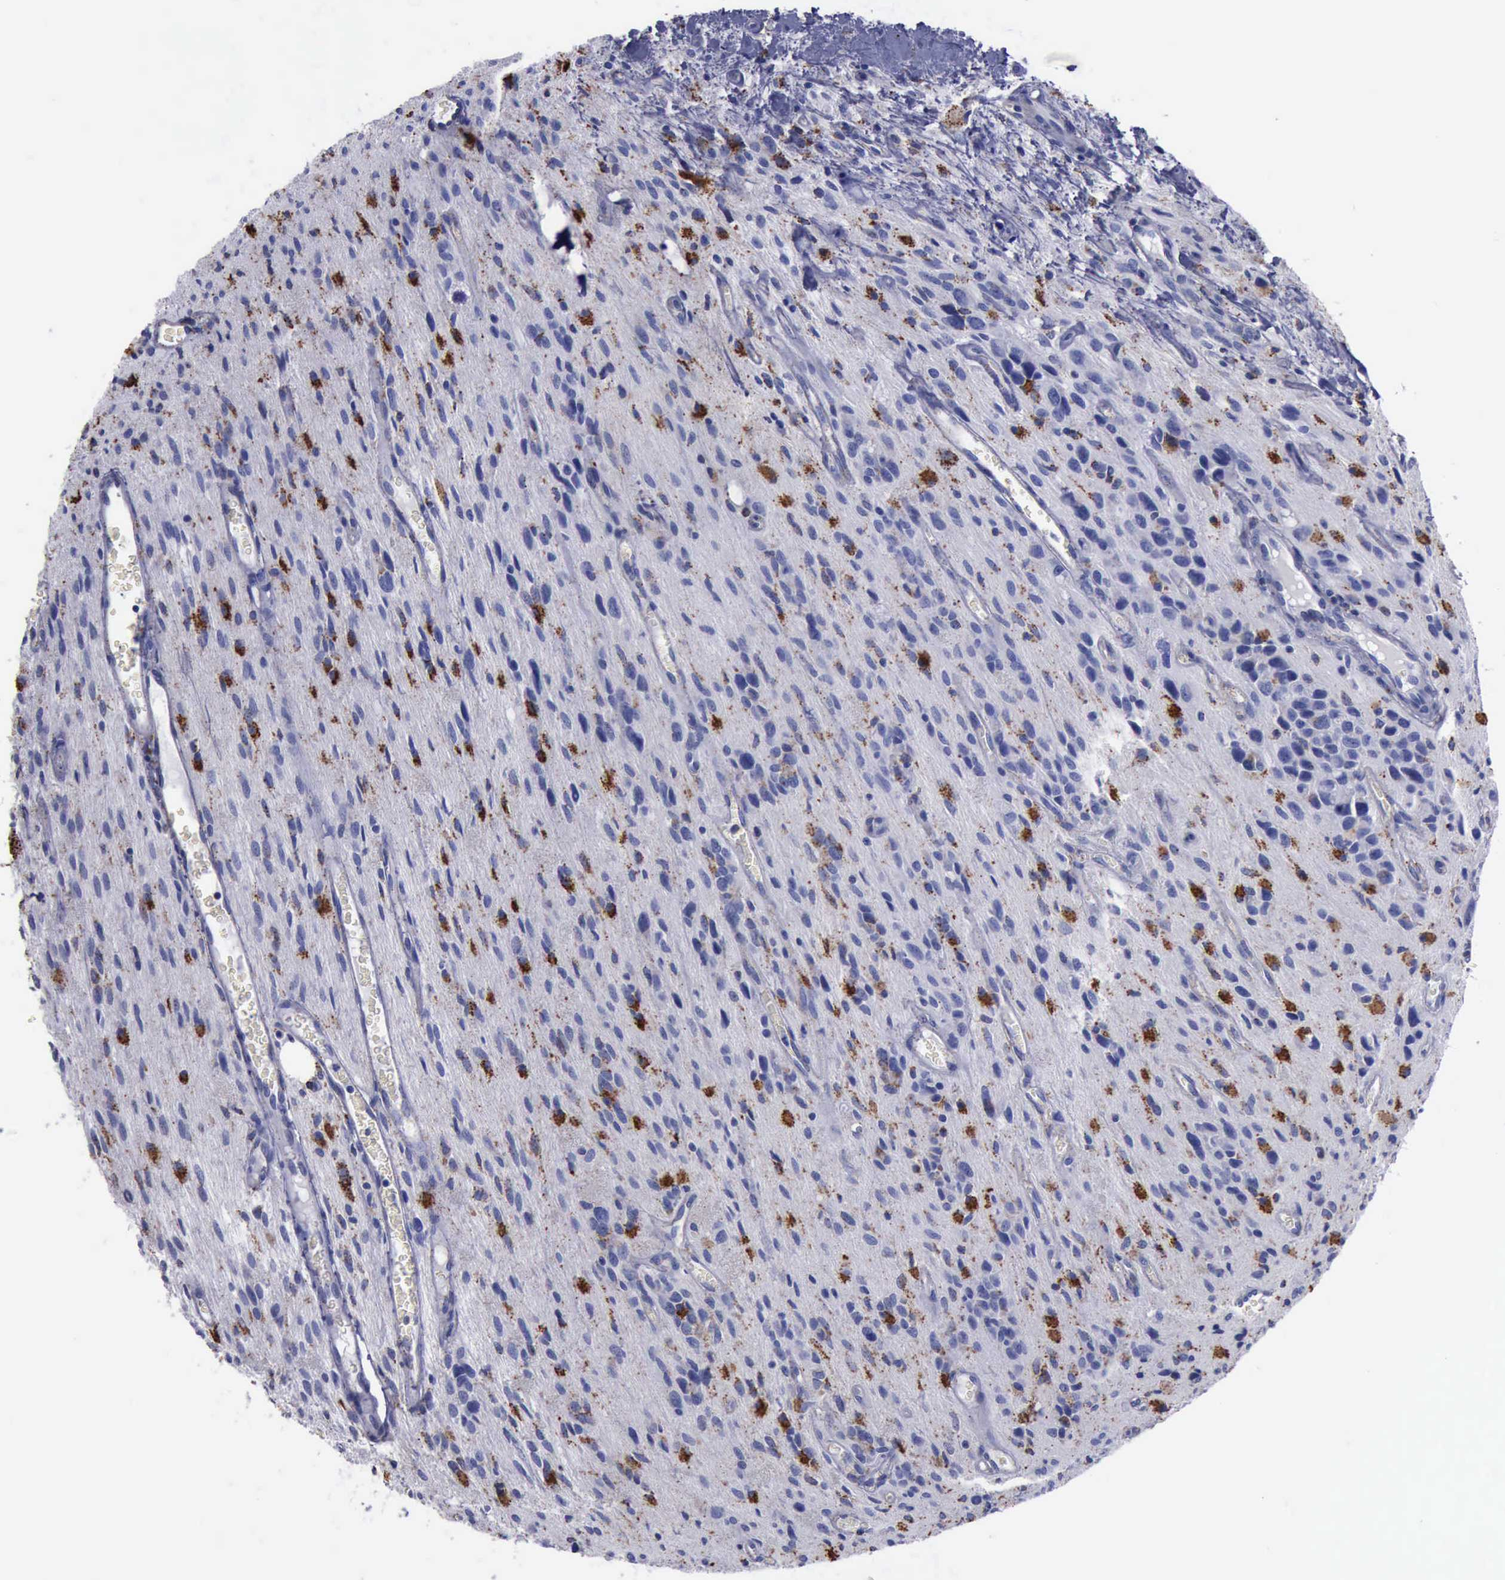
{"staining": {"intensity": "strong", "quantity": "25%-75%", "location": "cytoplasmic/membranous"}, "tissue": "glioma", "cell_type": "Tumor cells", "image_type": "cancer", "snomed": [{"axis": "morphology", "description": "Glioma, malignant, Low grade"}, {"axis": "topography", "description": "Brain"}], "caption": "Immunohistochemical staining of malignant glioma (low-grade) exhibits high levels of strong cytoplasmic/membranous protein positivity in approximately 25%-75% of tumor cells.", "gene": "CTSD", "patient": {"sex": "female", "age": 15}}